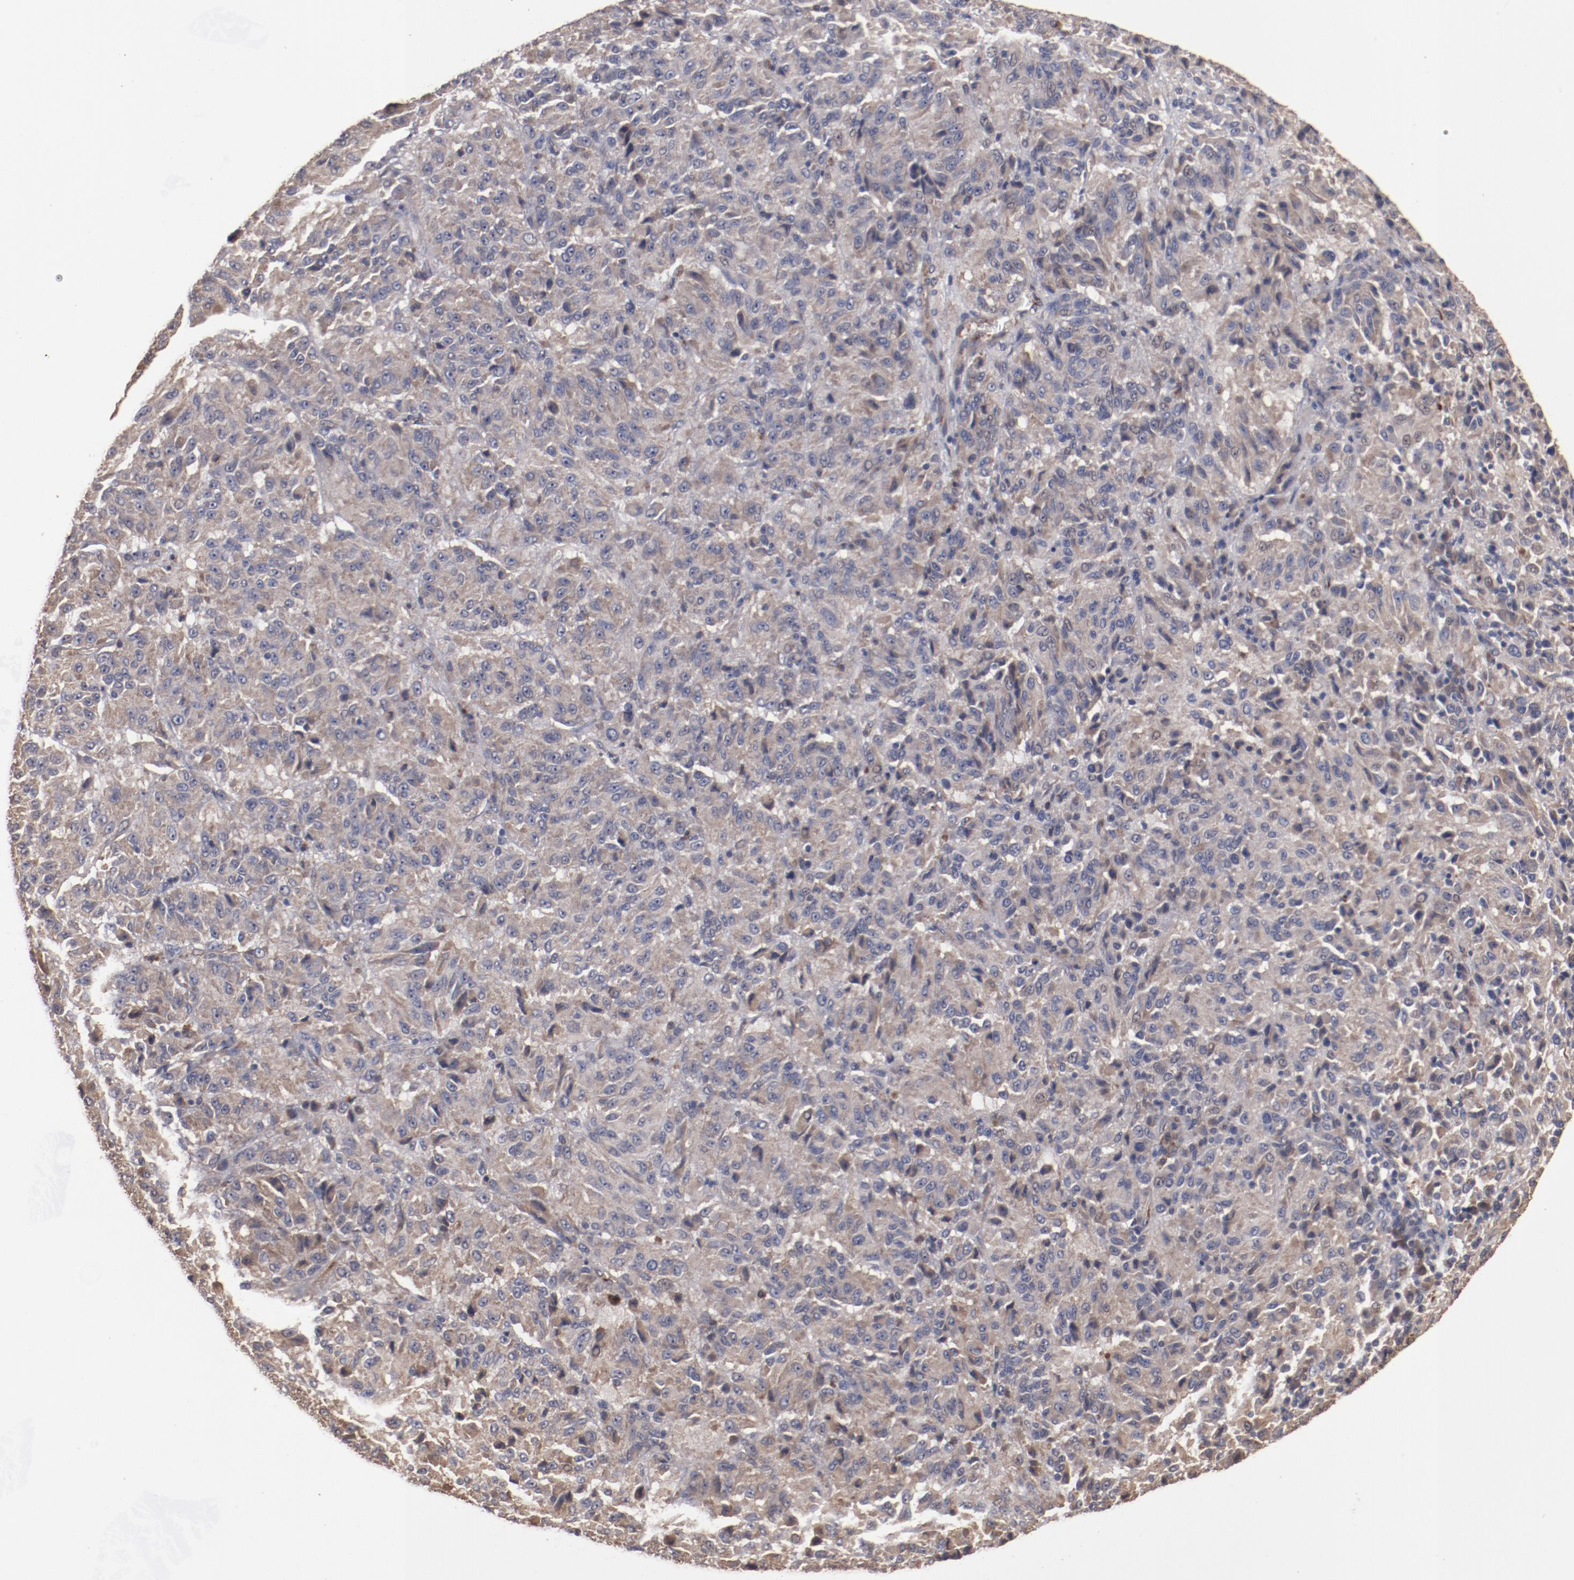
{"staining": {"intensity": "moderate", "quantity": ">75%", "location": "cytoplasmic/membranous"}, "tissue": "melanoma", "cell_type": "Tumor cells", "image_type": "cancer", "snomed": [{"axis": "morphology", "description": "Malignant melanoma, Metastatic site"}, {"axis": "topography", "description": "Lung"}], "caption": "This micrograph exhibits melanoma stained with immunohistochemistry to label a protein in brown. The cytoplasmic/membranous of tumor cells show moderate positivity for the protein. Nuclei are counter-stained blue.", "gene": "DIPK2B", "patient": {"sex": "male", "age": 64}}